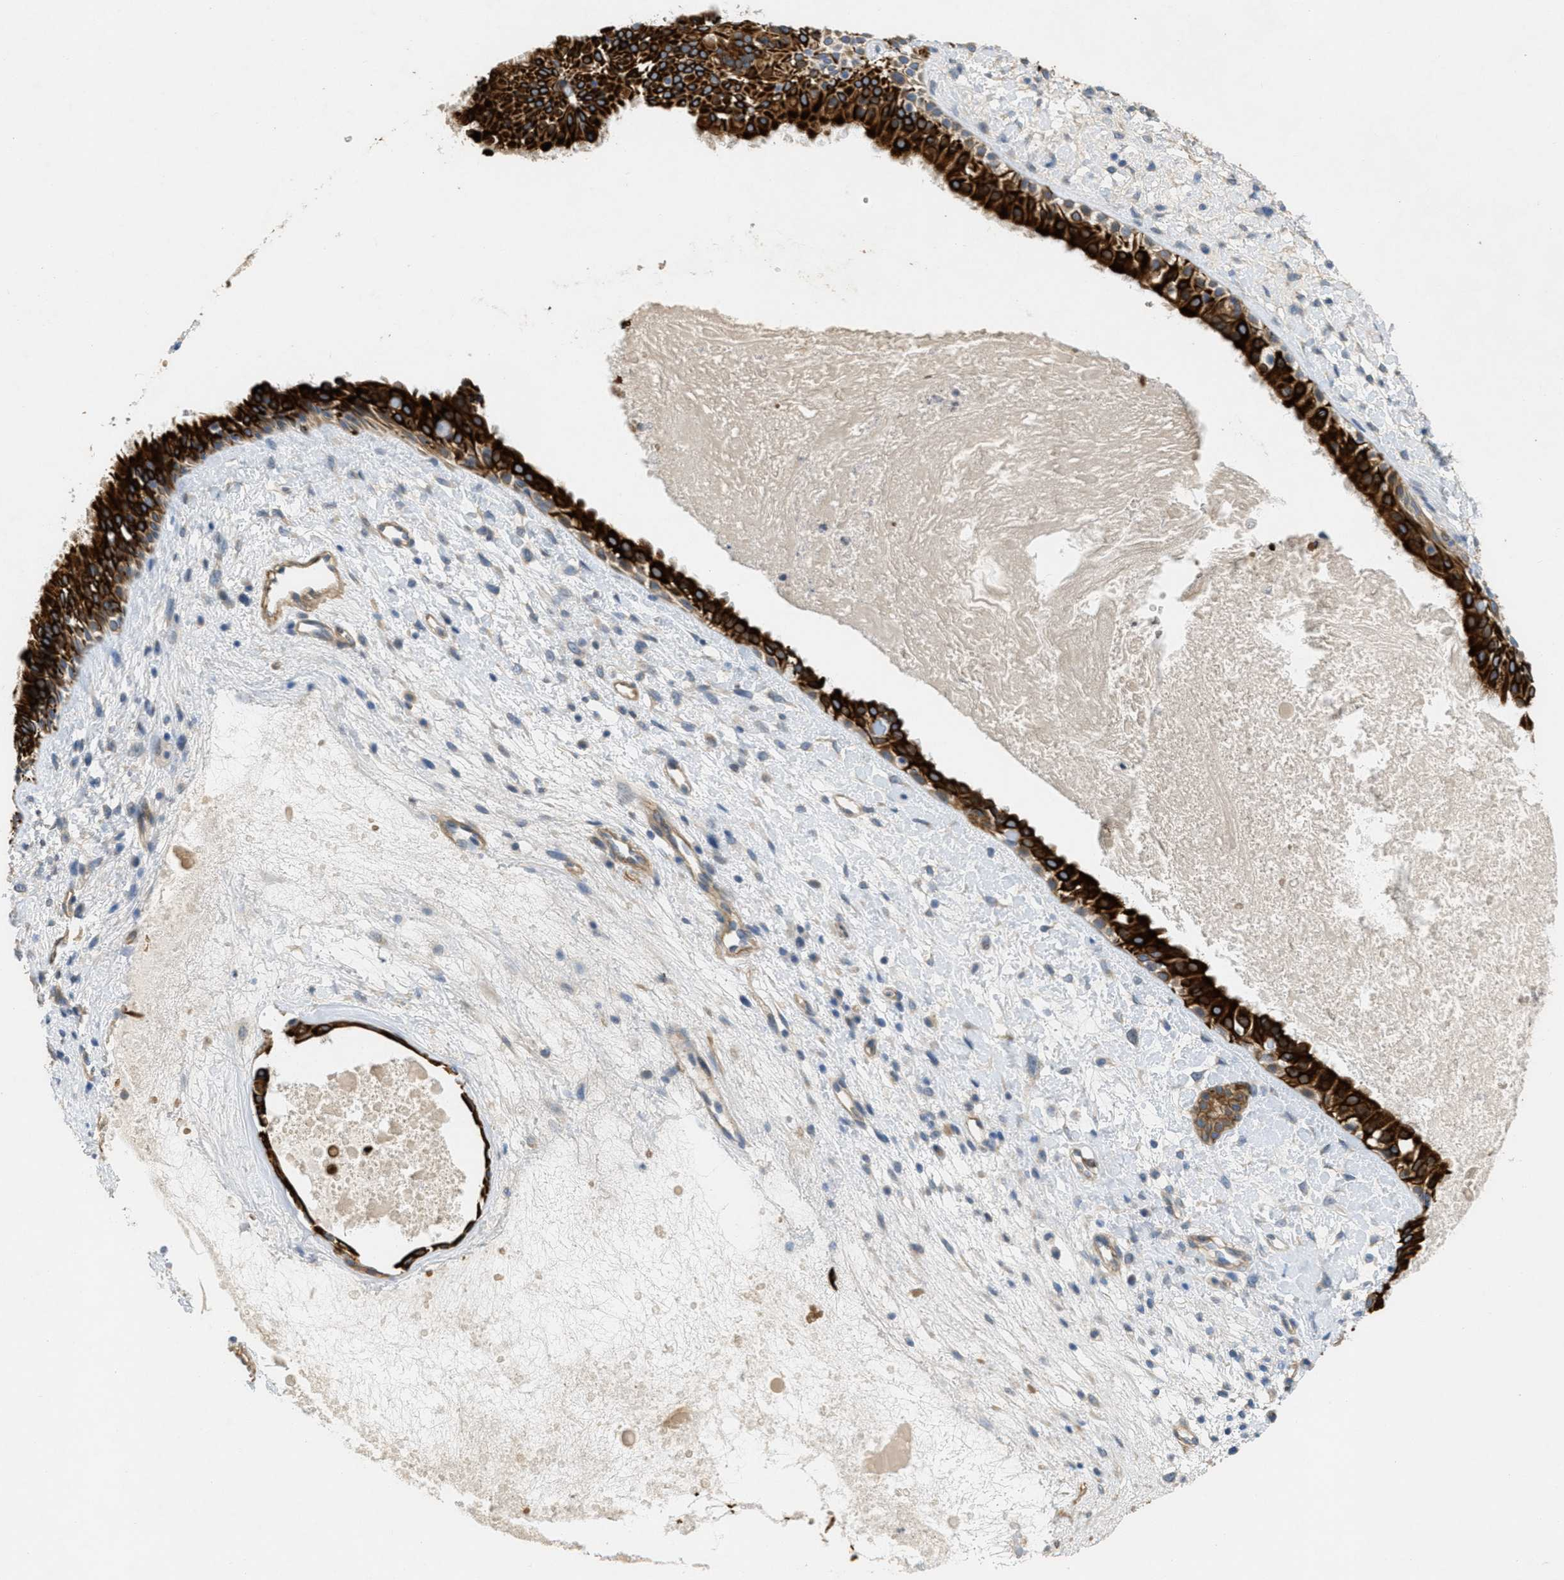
{"staining": {"intensity": "strong", "quantity": ">75%", "location": "cytoplasmic/membranous"}, "tissue": "nasopharynx", "cell_type": "Respiratory epithelial cells", "image_type": "normal", "snomed": [{"axis": "morphology", "description": "Normal tissue, NOS"}, {"axis": "topography", "description": "Nasopharynx"}], "caption": "Normal nasopharynx displays strong cytoplasmic/membranous staining in about >75% of respiratory epithelial cells.", "gene": "MRS2", "patient": {"sex": "male", "age": 22}}